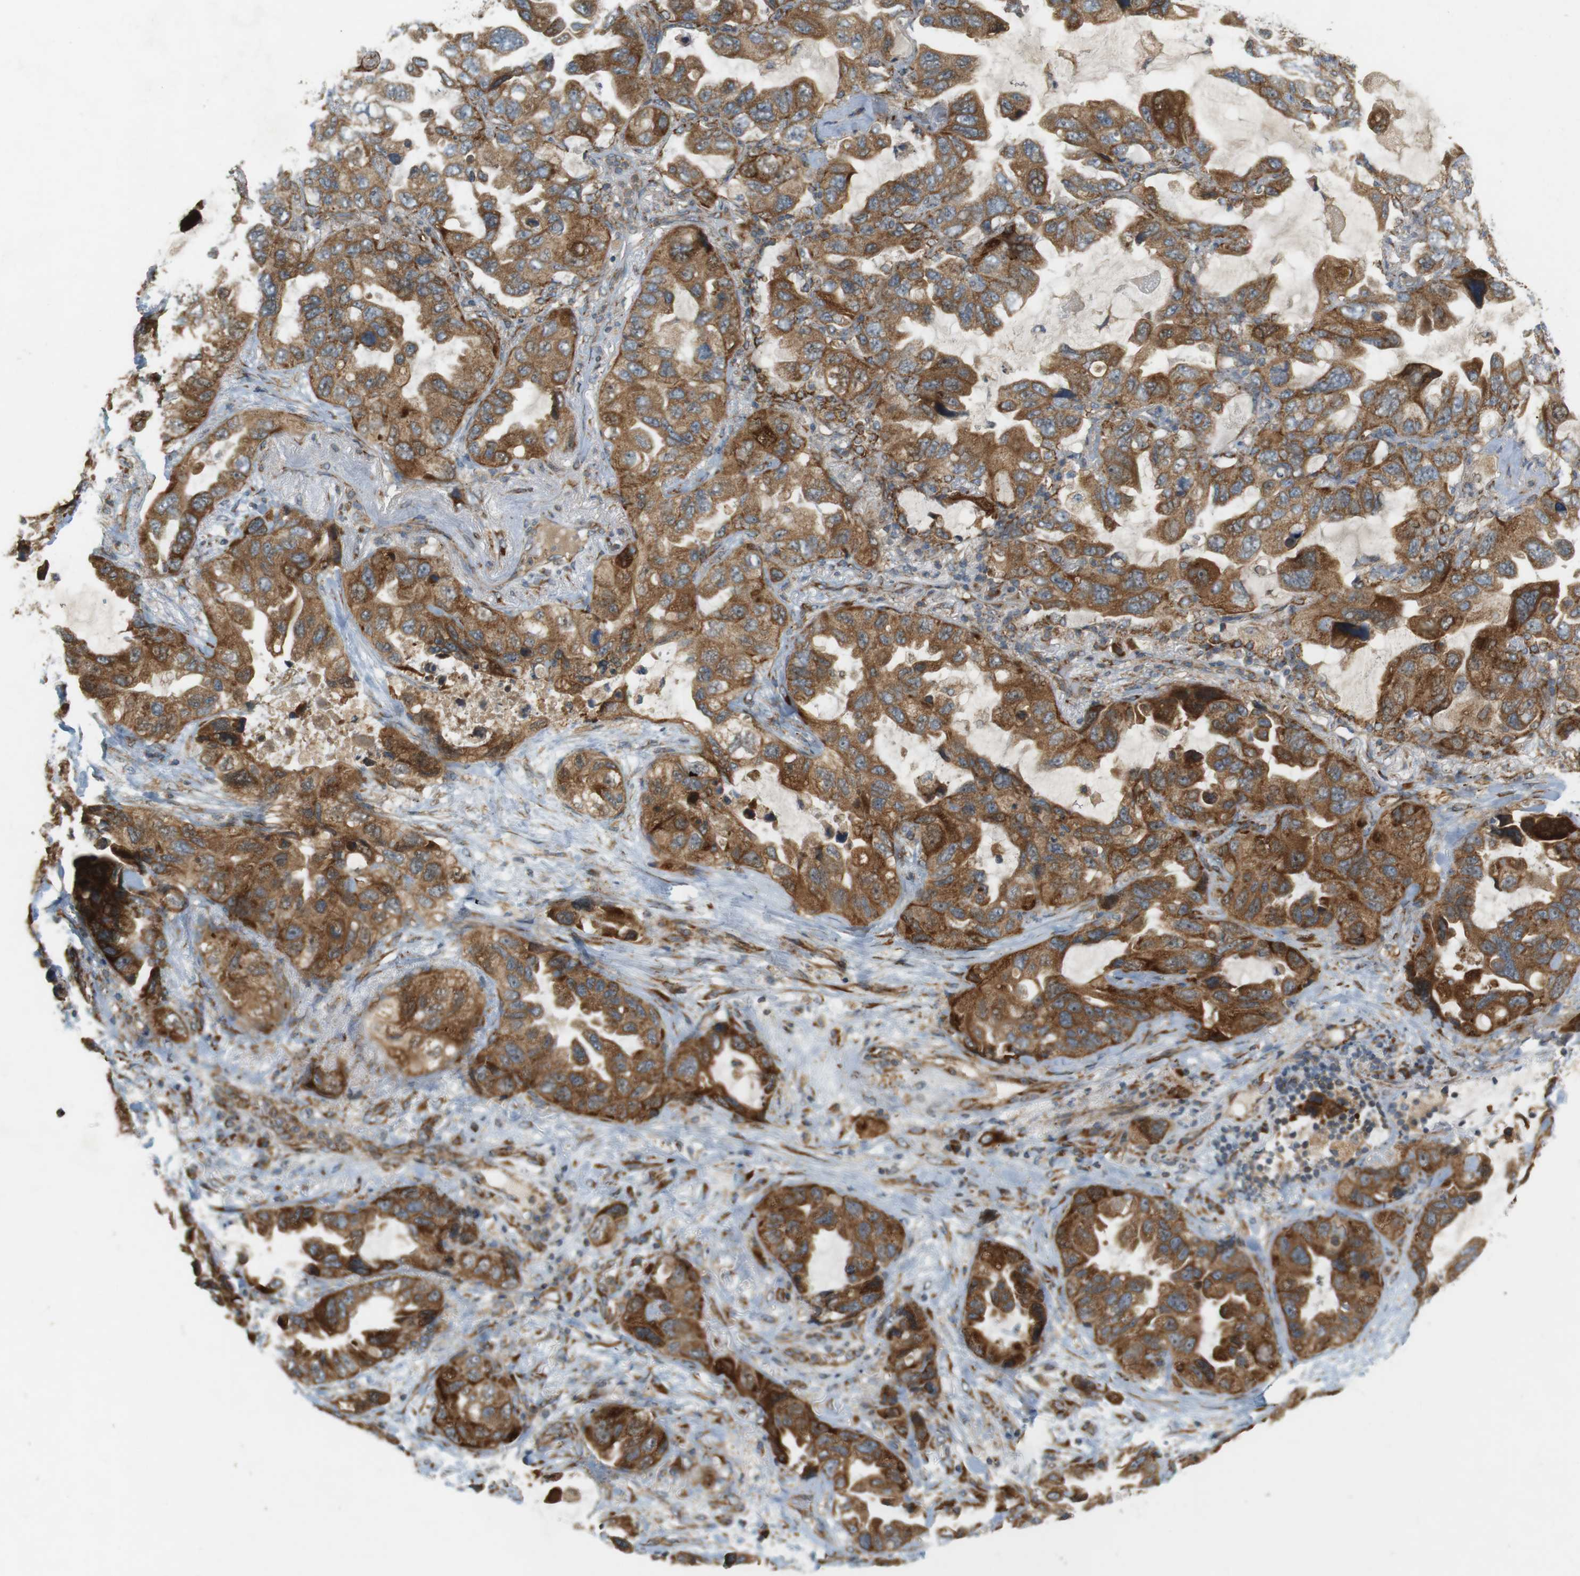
{"staining": {"intensity": "moderate", "quantity": ">75%", "location": "cytoplasmic/membranous,nuclear"}, "tissue": "lung cancer", "cell_type": "Tumor cells", "image_type": "cancer", "snomed": [{"axis": "morphology", "description": "Squamous cell carcinoma, NOS"}, {"axis": "topography", "description": "Lung"}], "caption": "High-power microscopy captured an immunohistochemistry (IHC) micrograph of lung cancer (squamous cell carcinoma), revealing moderate cytoplasmic/membranous and nuclear positivity in approximately >75% of tumor cells.", "gene": "SLC41A1", "patient": {"sex": "female", "age": 73}}